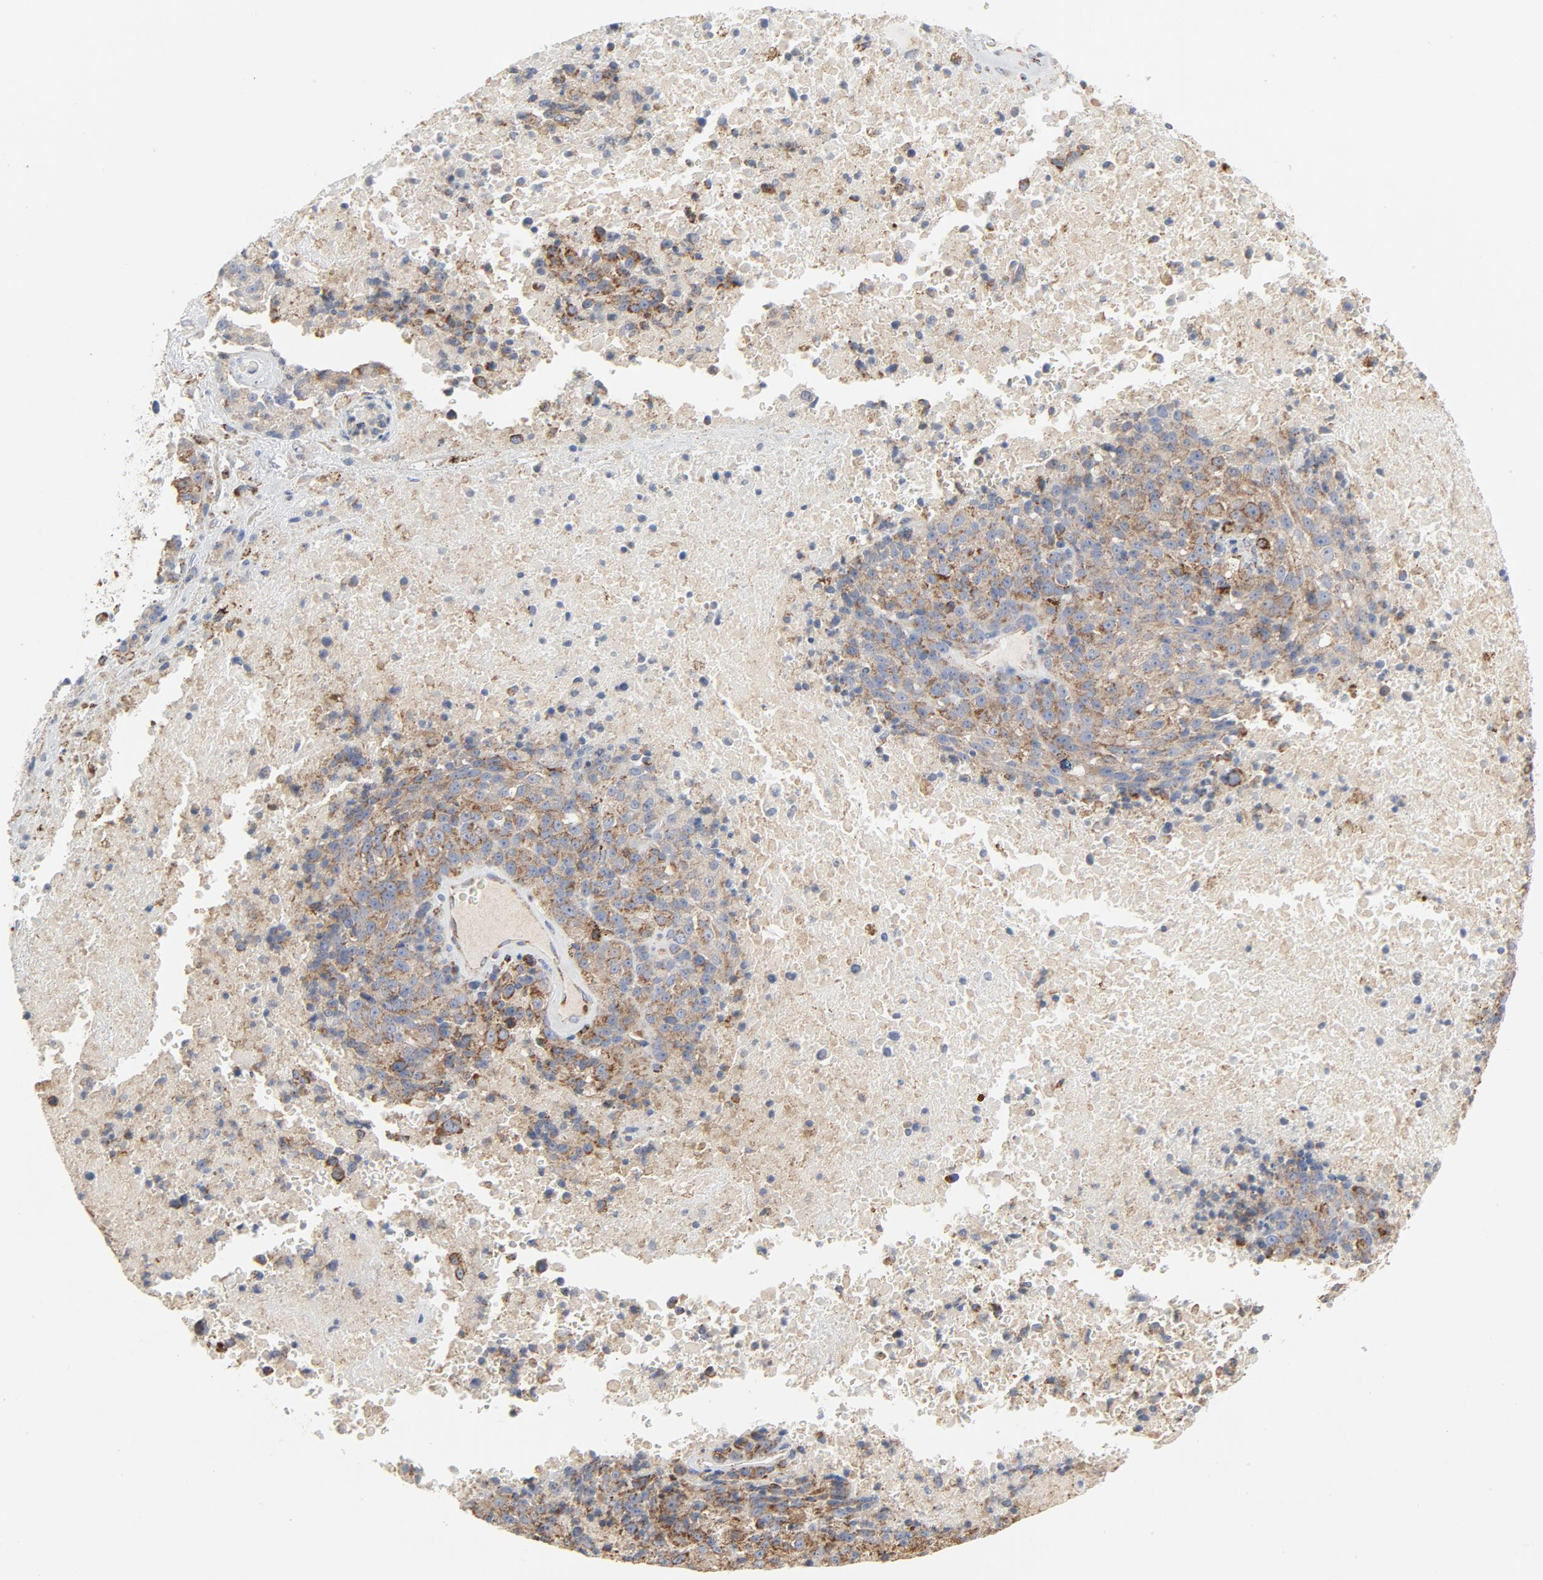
{"staining": {"intensity": "weak", "quantity": ">75%", "location": "cytoplasmic/membranous"}, "tissue": "melanoma", "cell_type": "Tumor cells", "image_type": "cancer", "snomed": [{"axis": "morphology", "description": "Malignant melanoma, Metastatic site"}, {"axis": "topography", "description": "Cerebral cortex"}], "caption": "A brown stain highlights weak cytoplasmic/membranous positivity of a protein in human melanoma tumor cells. (Brightfield microscopy of DAB IHC at high magnification).", "gene": "SETD3", "patient": {"sex": "female", "age": 52}}